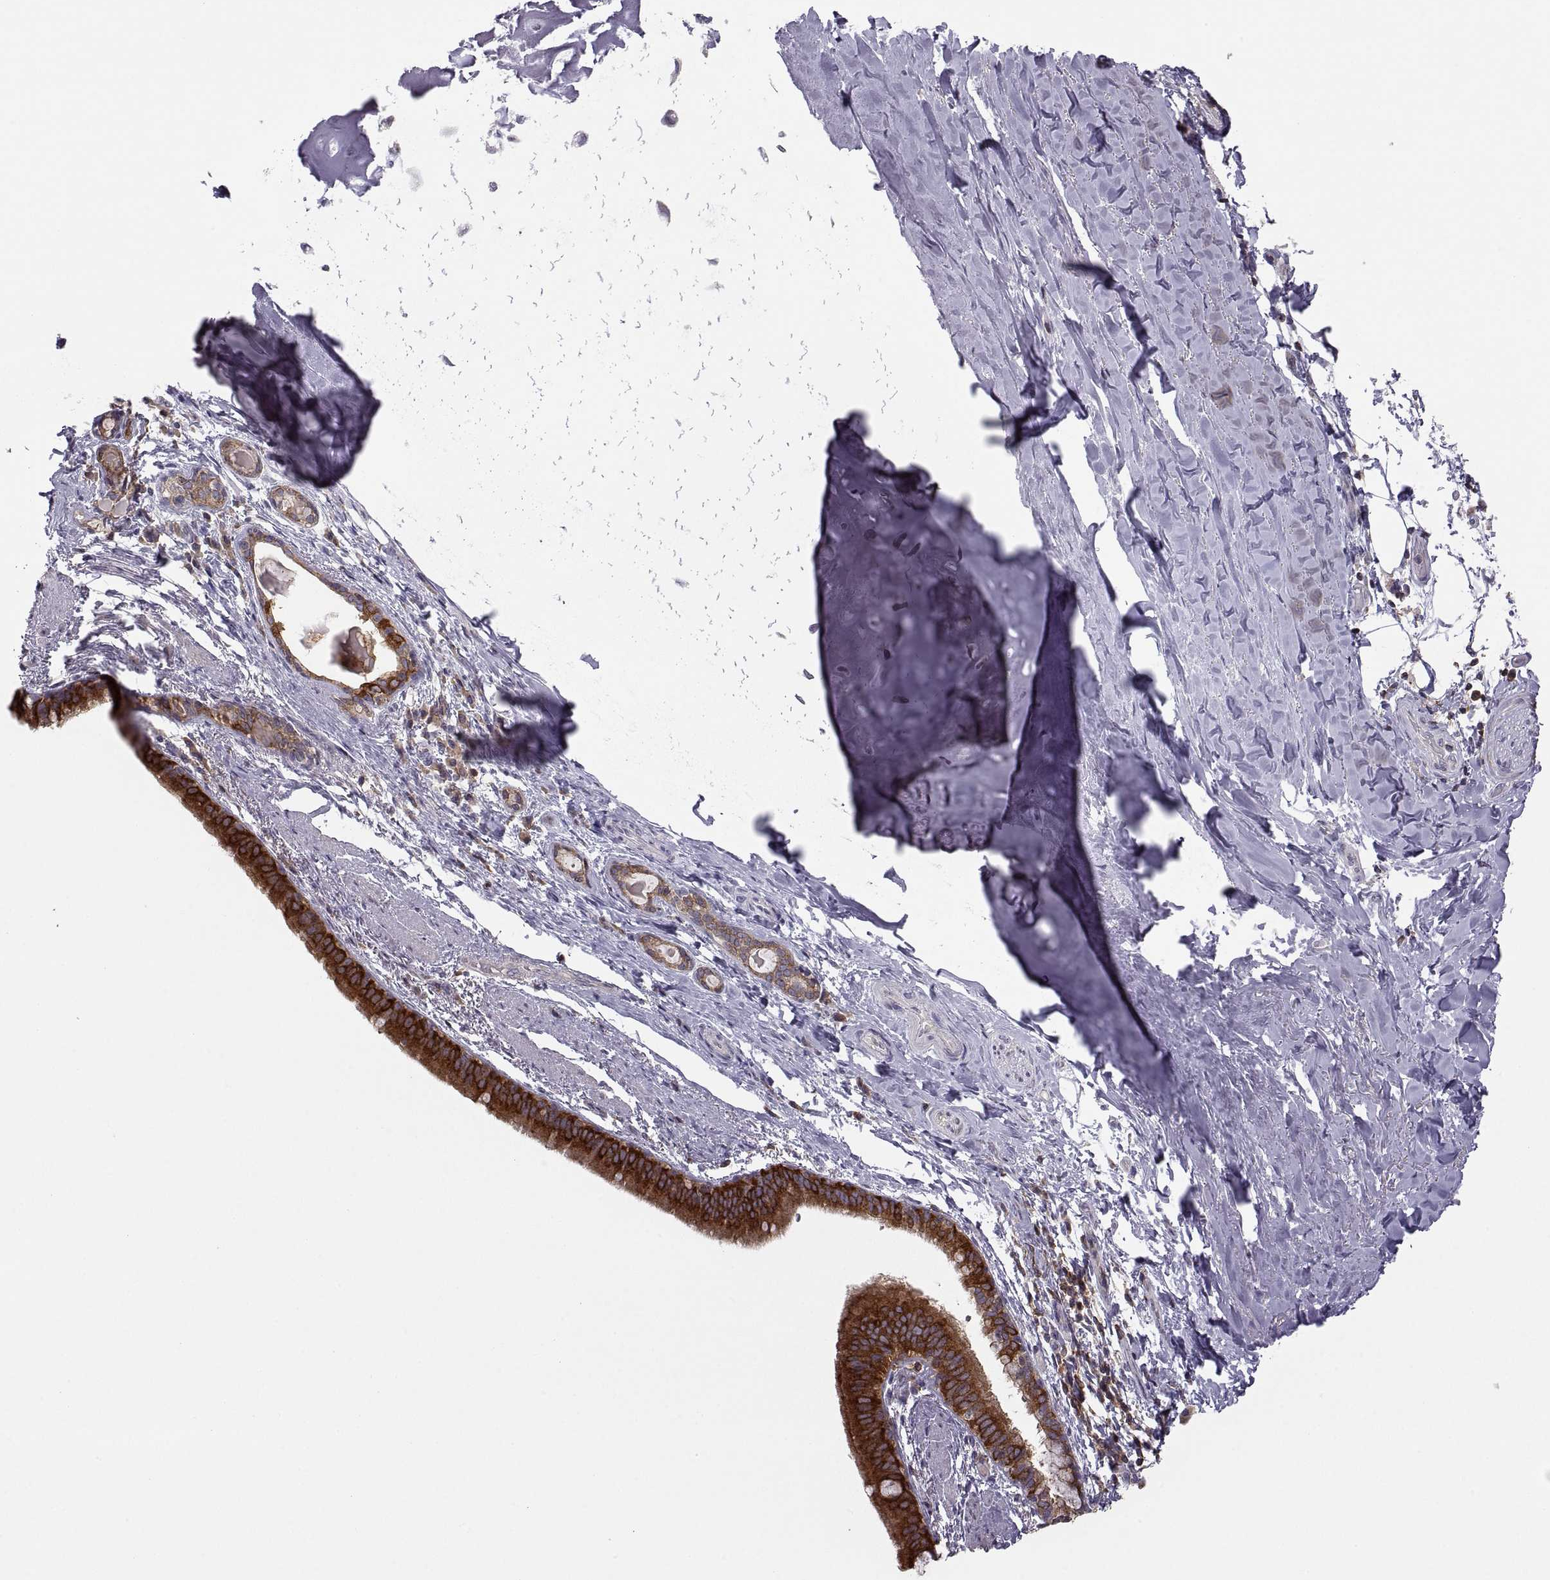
{"staining": {"intensity": "strong", "quantity": ">75%", "location": "cytoplasmic/membranous"}, "tissue": "bronchus", "cell_type": "Respiratory epithelial cells", "image_type": "normal", "snomed": [{"axis": "morphology", "description": "Normal tissue, NOS"}, {"axis": "morphology", "description": "Squamous cell carcinoma, NOS"}, {"axis": "topography", "description": "Bronchus"}, {"axis": "topography", "description": "Lung"}], "caption": "Immunohistochemistry histopathology image of normal bronchus: bronchus stained using immunohistochemistry reveals high levels of strong protein expression localized specifically in the cytoplasmic/membranous of respiratory epithelial cells, appearing as a cytoplasmic/membranous brown color.", "gene": "EZR", "patient": {"sex": "male", "age": 69}}